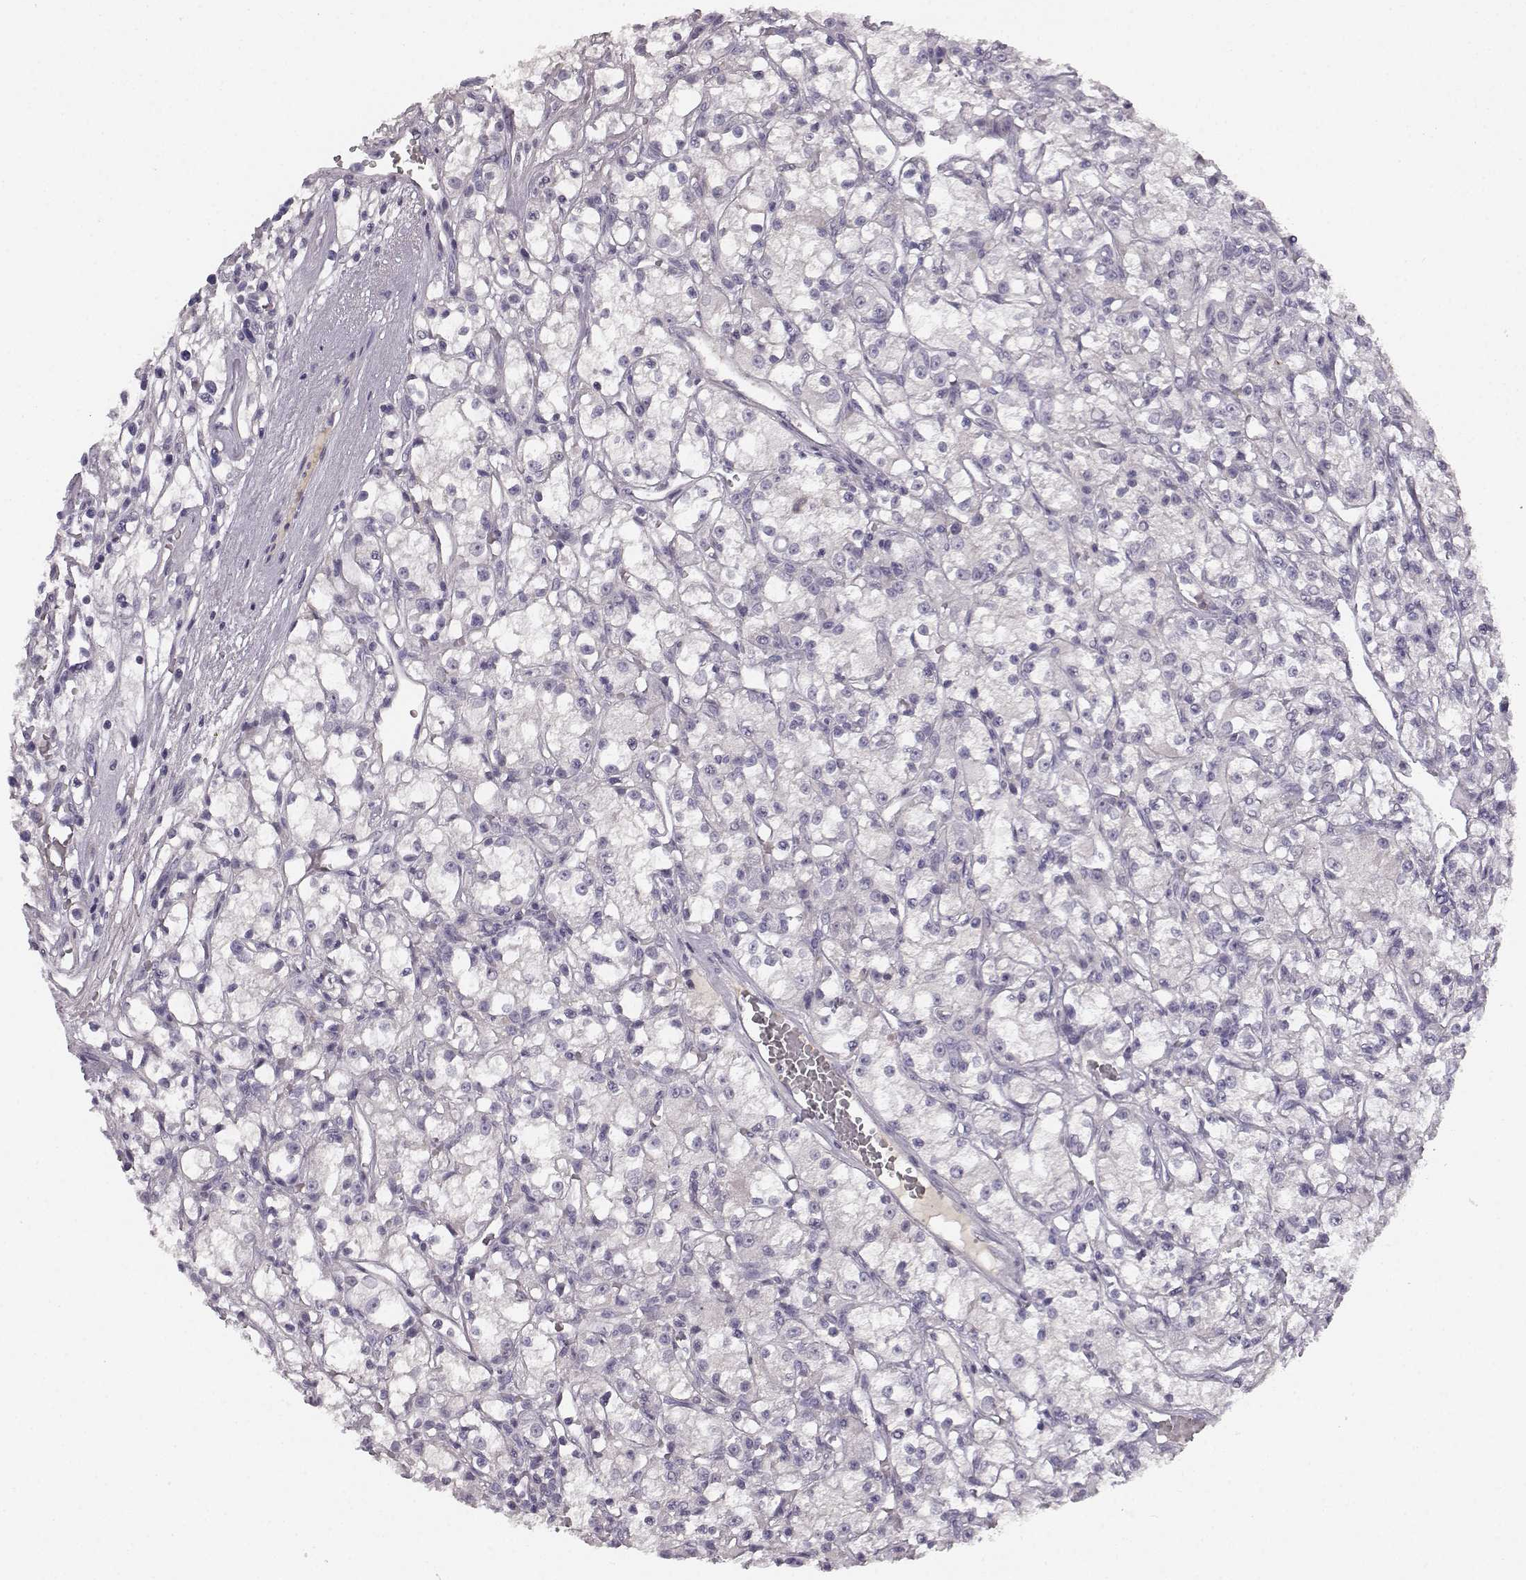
{"staining": {"intensity": "negative", "quantity": "none", "location": "none"}, "tissue": "renal cancer", "cell_type": "Tumor cells", "image_type": "cancer", "snomed": [{"axis": "morphology", "description": "Adenocarcinoma, NOS"}, {"axis": "topography", "description": "Kidney"}], "caption": "DAB (3,3'-diaminobenzidine) immunohistochemical staining of human renal cancer reveals no significant expression in tumor cells. (DAB (3,3'-diaminobenzidine) immunohistochemistry (IHC) visualized using brightfield microscopy, high magnification).", "gene": "KIAA0319", "patient": {"sex": "female", "age": 59}}